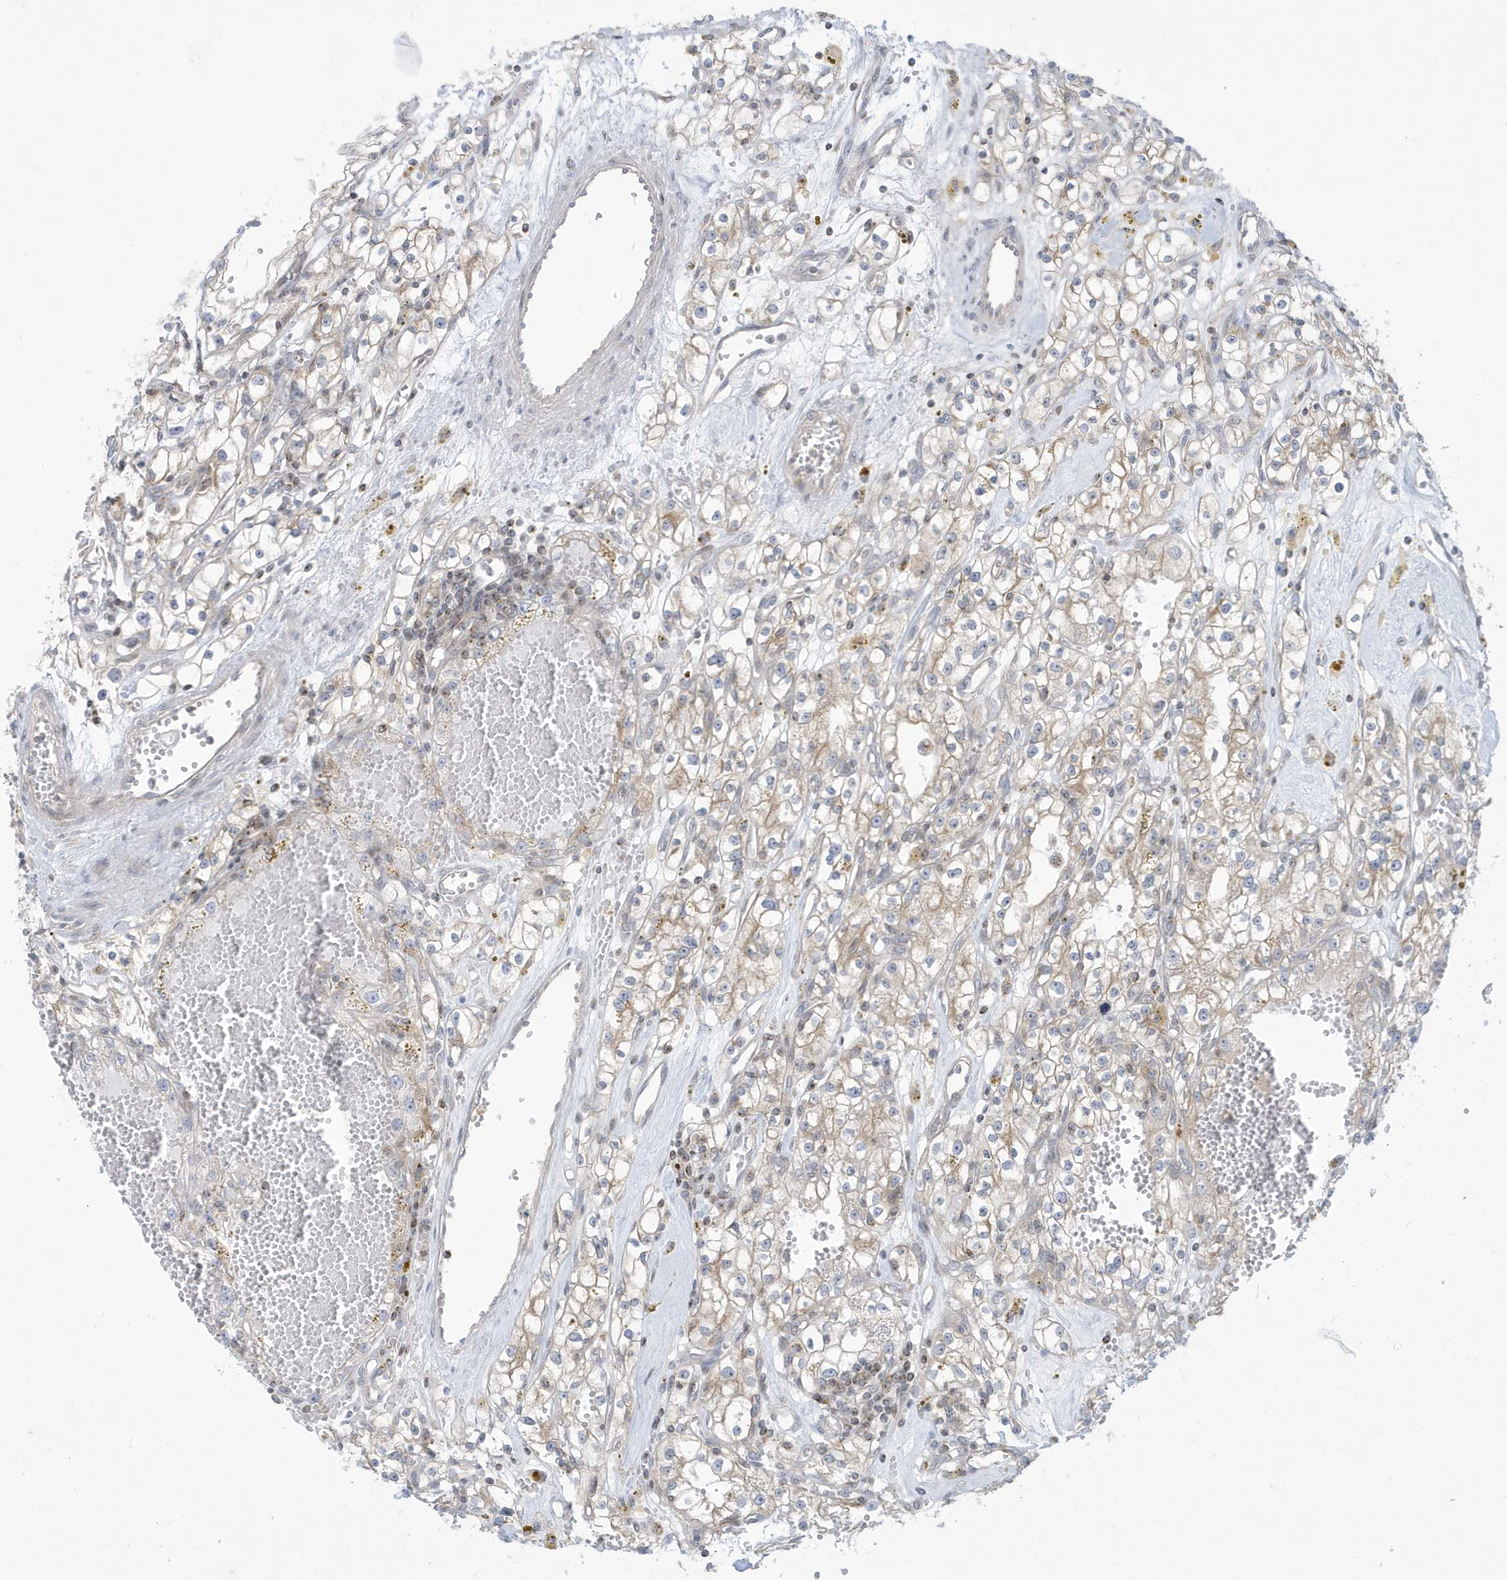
{"staining": {"intensity": "negative", "quantity": "none", "location": "none"}, "tissue": "renal cancer", "cell_type": "Tumor cells", "image_type": "cancer", "snomed": [{"axis": "morphology", "description": "Adenocarcinoma, NOS"}, {"axis": "topography", "description": "Kidney"}], "caption": "The photomicrograph displays no significant positivity in tumor cells of renal cancer.", "gene": "SLAMF9", "patient": {"sex": "male", "age": 56}}